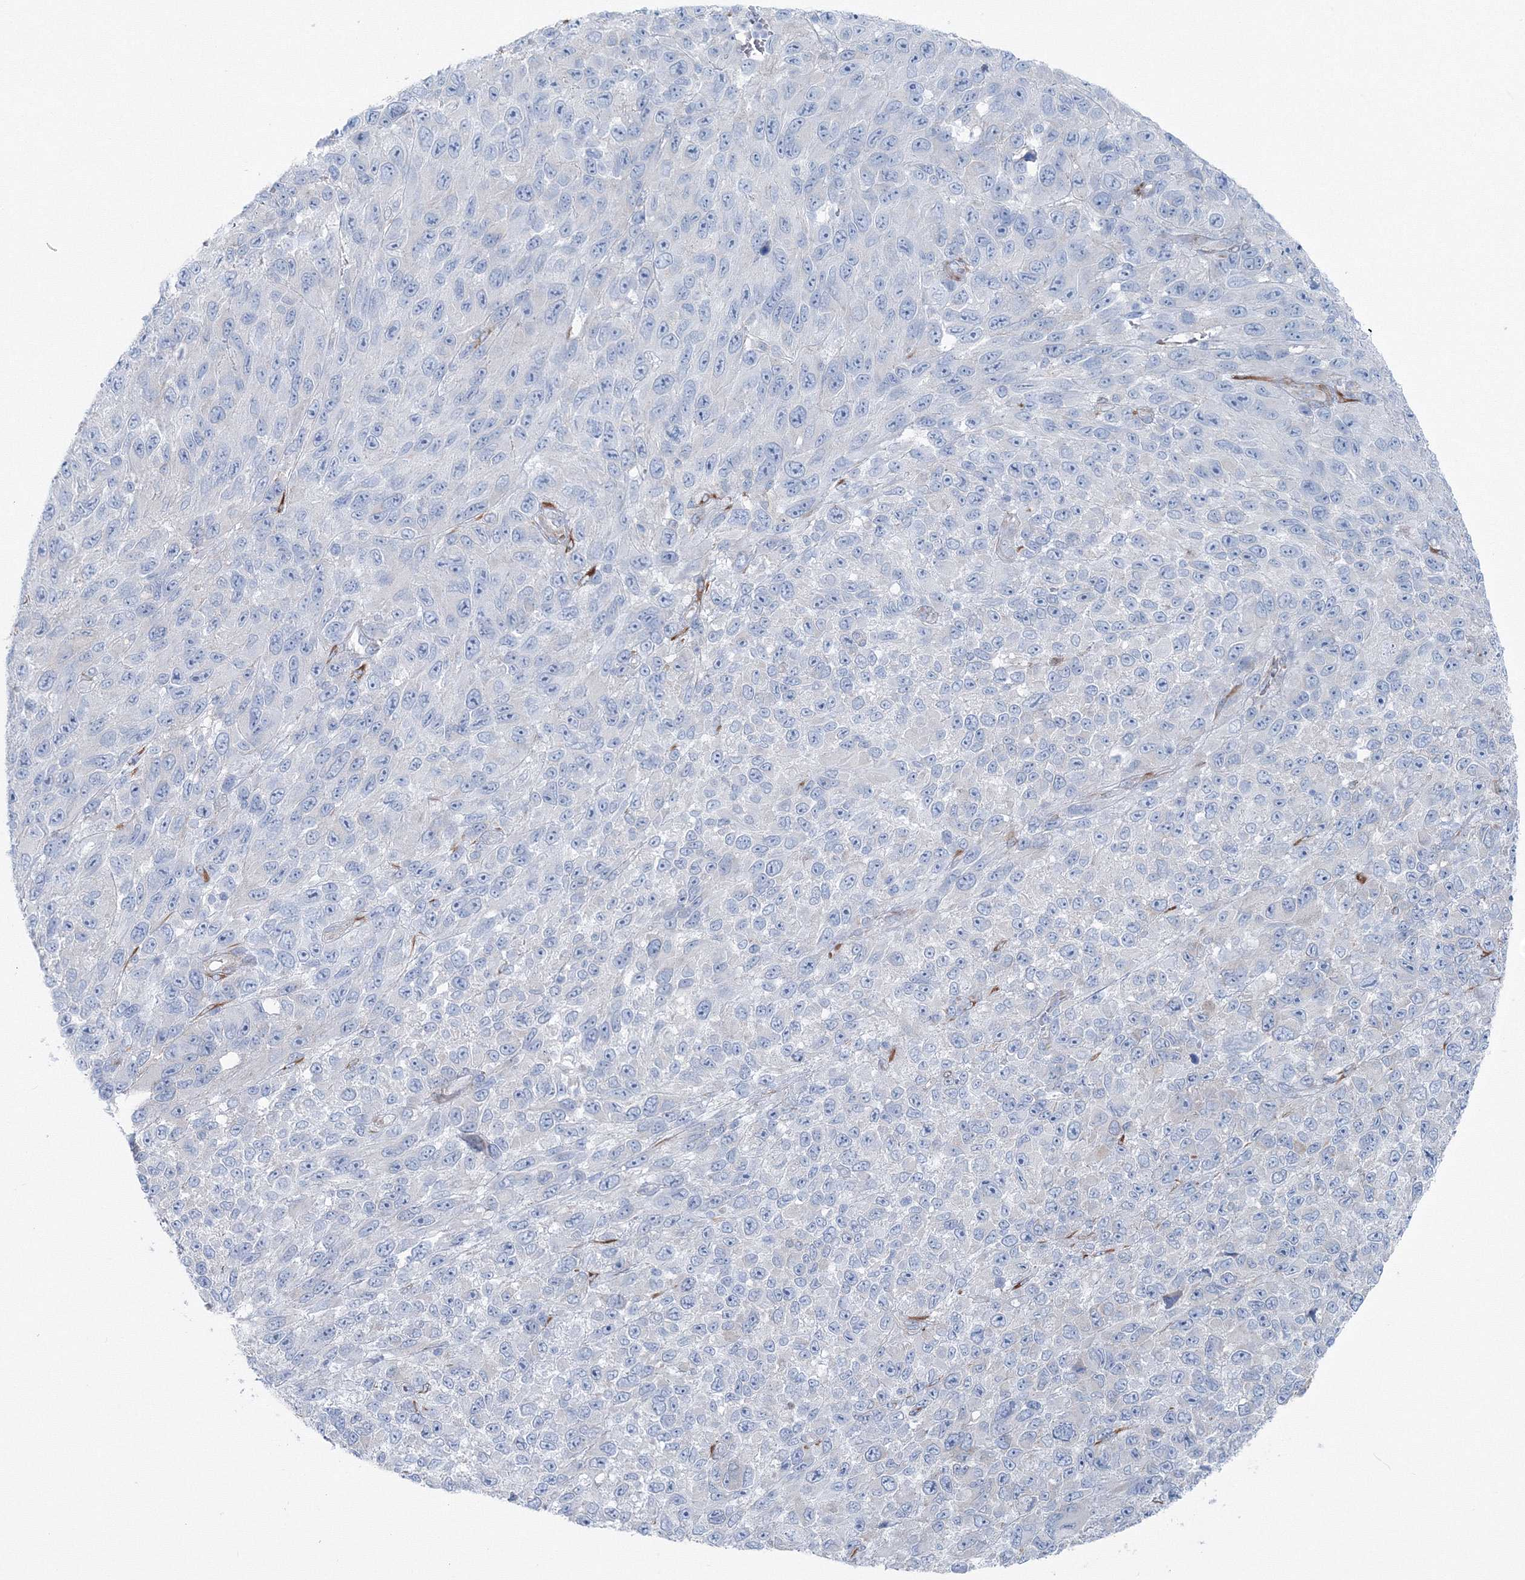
{"staining": {"intensity": "negative", "quantity": "none", "location": "none"}, "tissue": "melanoma", "cell_type": "Tumor cells", "image_type": "cancer", "snomed": [{"axis": "morphology", "description": "Malignant melanoma, NOS"}, {"axis": "topography", "description": "Skin"}], "caption": "IHC photomicrograph of neoplastic tissue: malignant melanoma stained with DAB (3,3'-diaminobenzidine) displays no significant protein positivity in tumor cells.", "gene": "RCN1", "patient": {"sex": "female", "age": 96}}